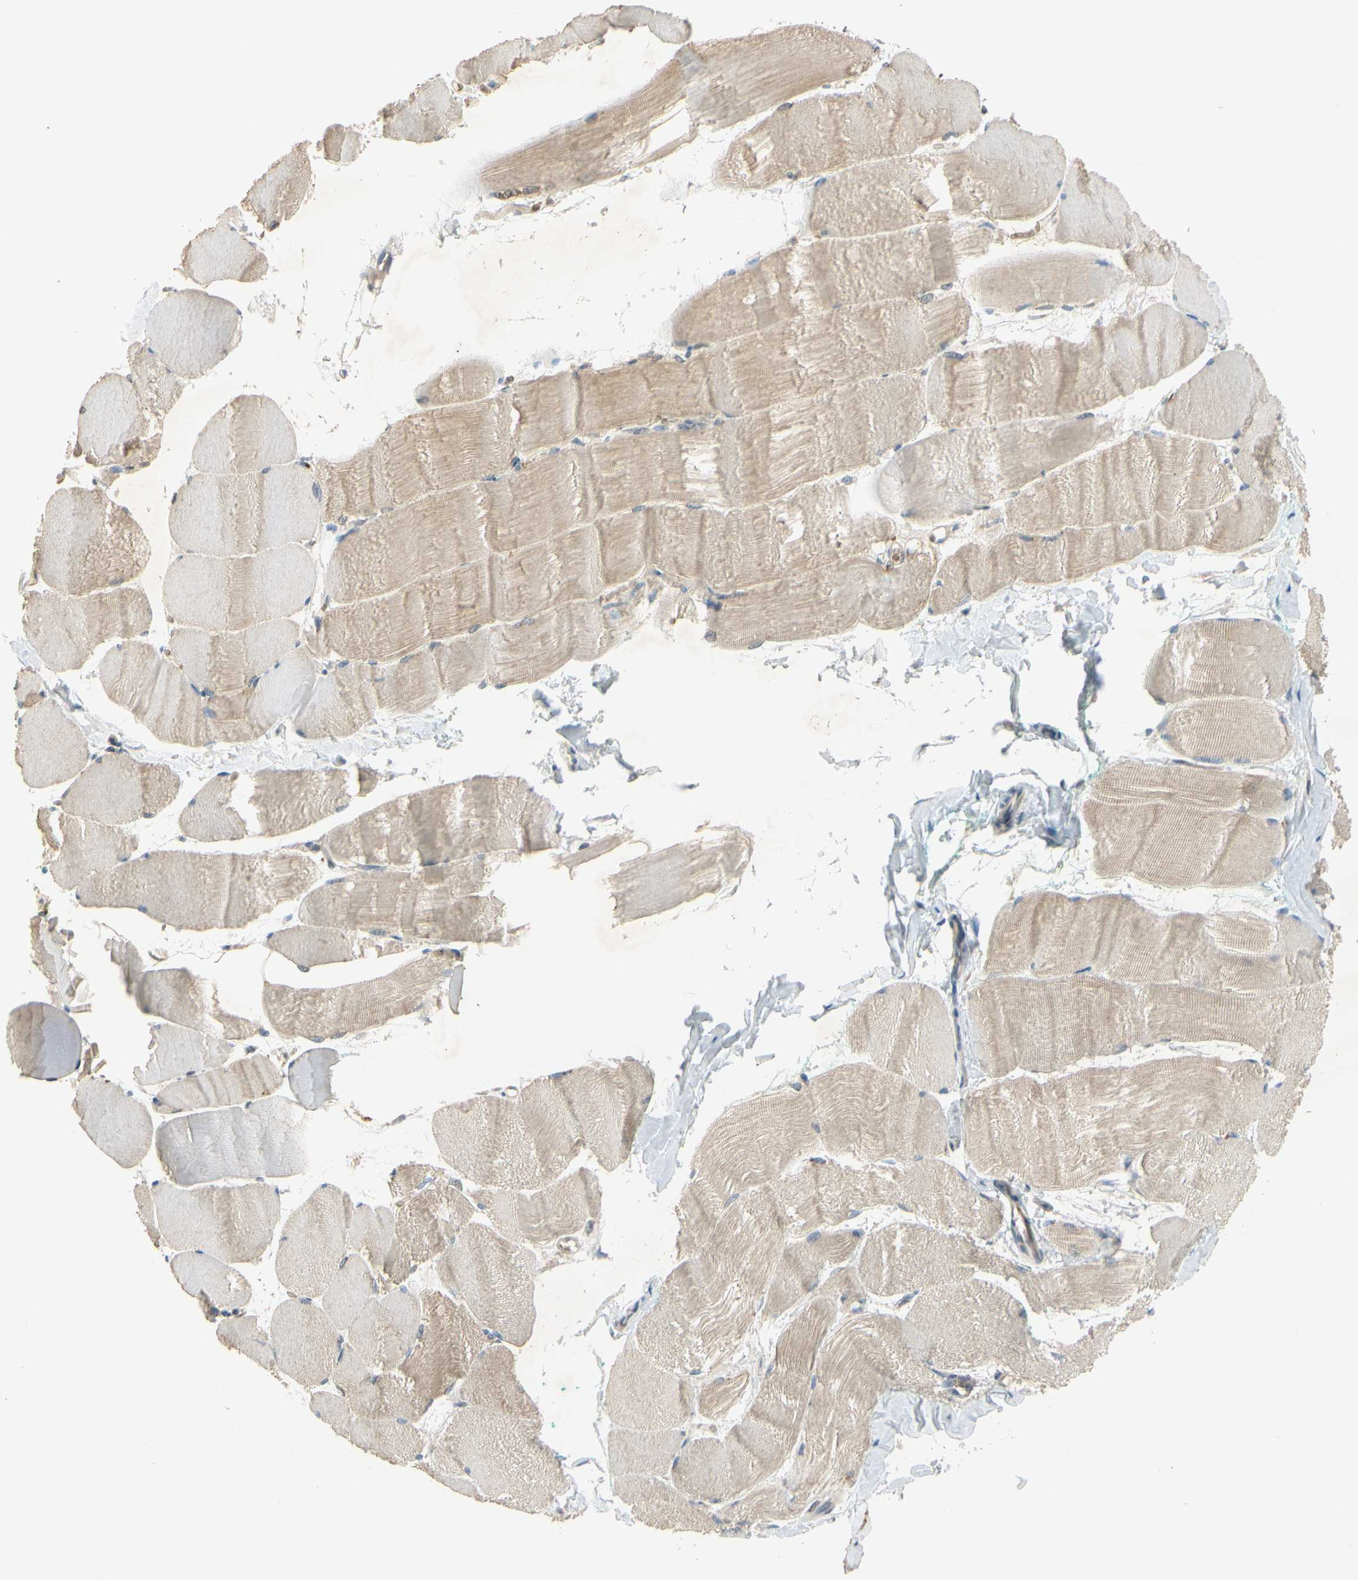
{"staining": {"intensity": "weak", "quantity": ">75%", "location": "cytoplasmic/membranous"}, "tissue": "skeletal muscle", "cell_type": "Myocytes", "image_type": "normal", "snomed": [{"axis": "morphology", "description": "Normal tissue, NOS"}, {"axis": "morphology", "description": "Squamous cell carcinoma, NOS"}, {"axis": "topography", "description": "Skeletal muscle"}], "caption": "Brown immunohistochemical staining in normal skeletal muscle shows weak cytoplasmic/membranous expression in approximately >75% of myocytes. The protein of interest is shown in brown color, while the nuclei are stained blue.", "gene": "GYPC", "patient": {"sex": "male", "age": 51}}